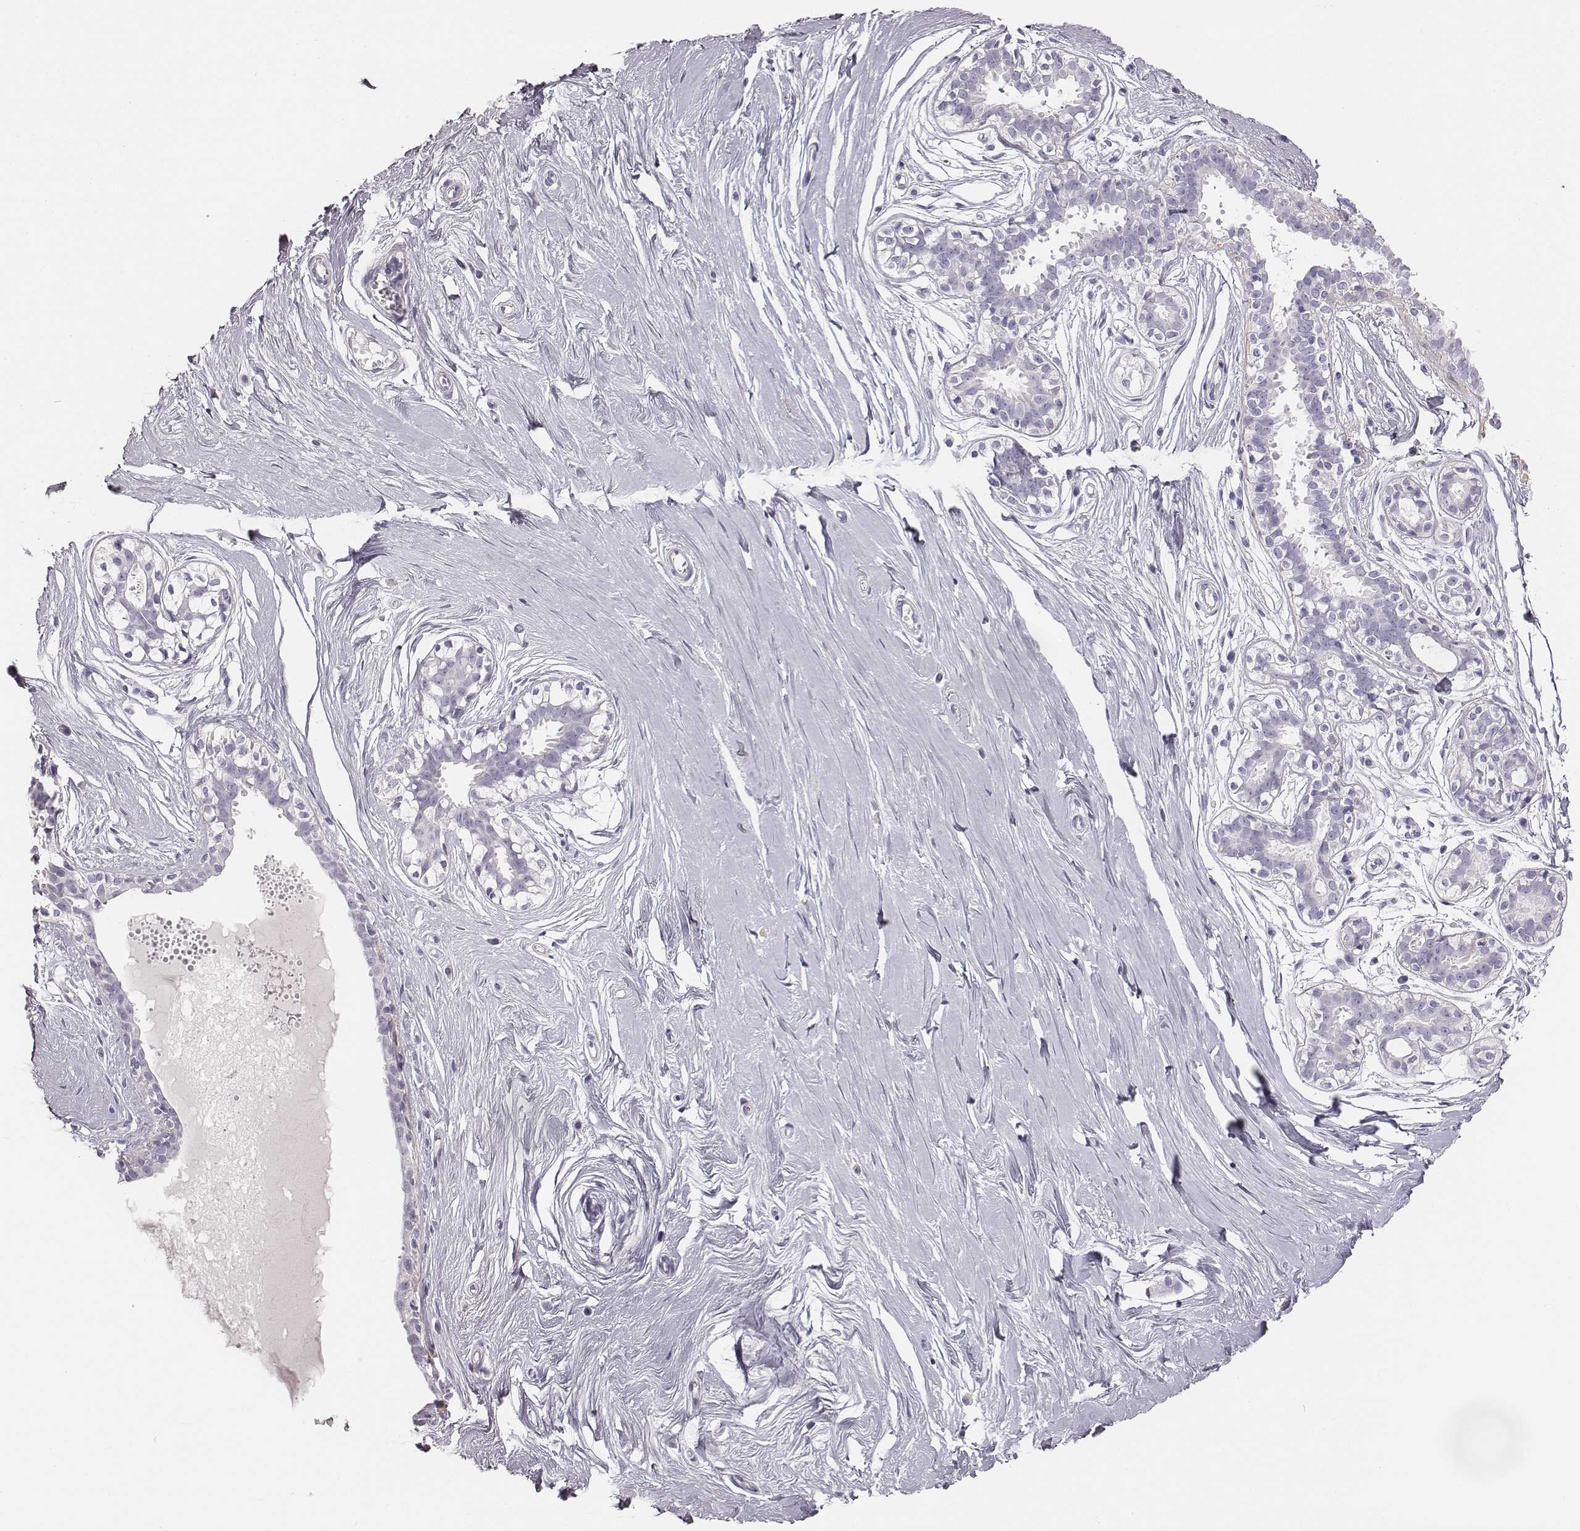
{"staining": {"intensity": "negative", "quantity": "none", "location": "none"}, "tissue": "breast", "cell_type": "Adipocytes", "image_type": "normal", "snomed": [{"axis": "morphology", "description": "Normal tissue, NOS"}, {"axis": "topography", "description": "Breast"}], "caption": "High magnification brightfield microscopy of benign breast stained with DAB (brown) and counterstained with hematoxylin (blue): adipocytes show no significant staining. Nuclei are stained in blue.", "gene": "ADAM7", "patient": {"sex": "female", "age": 49}}